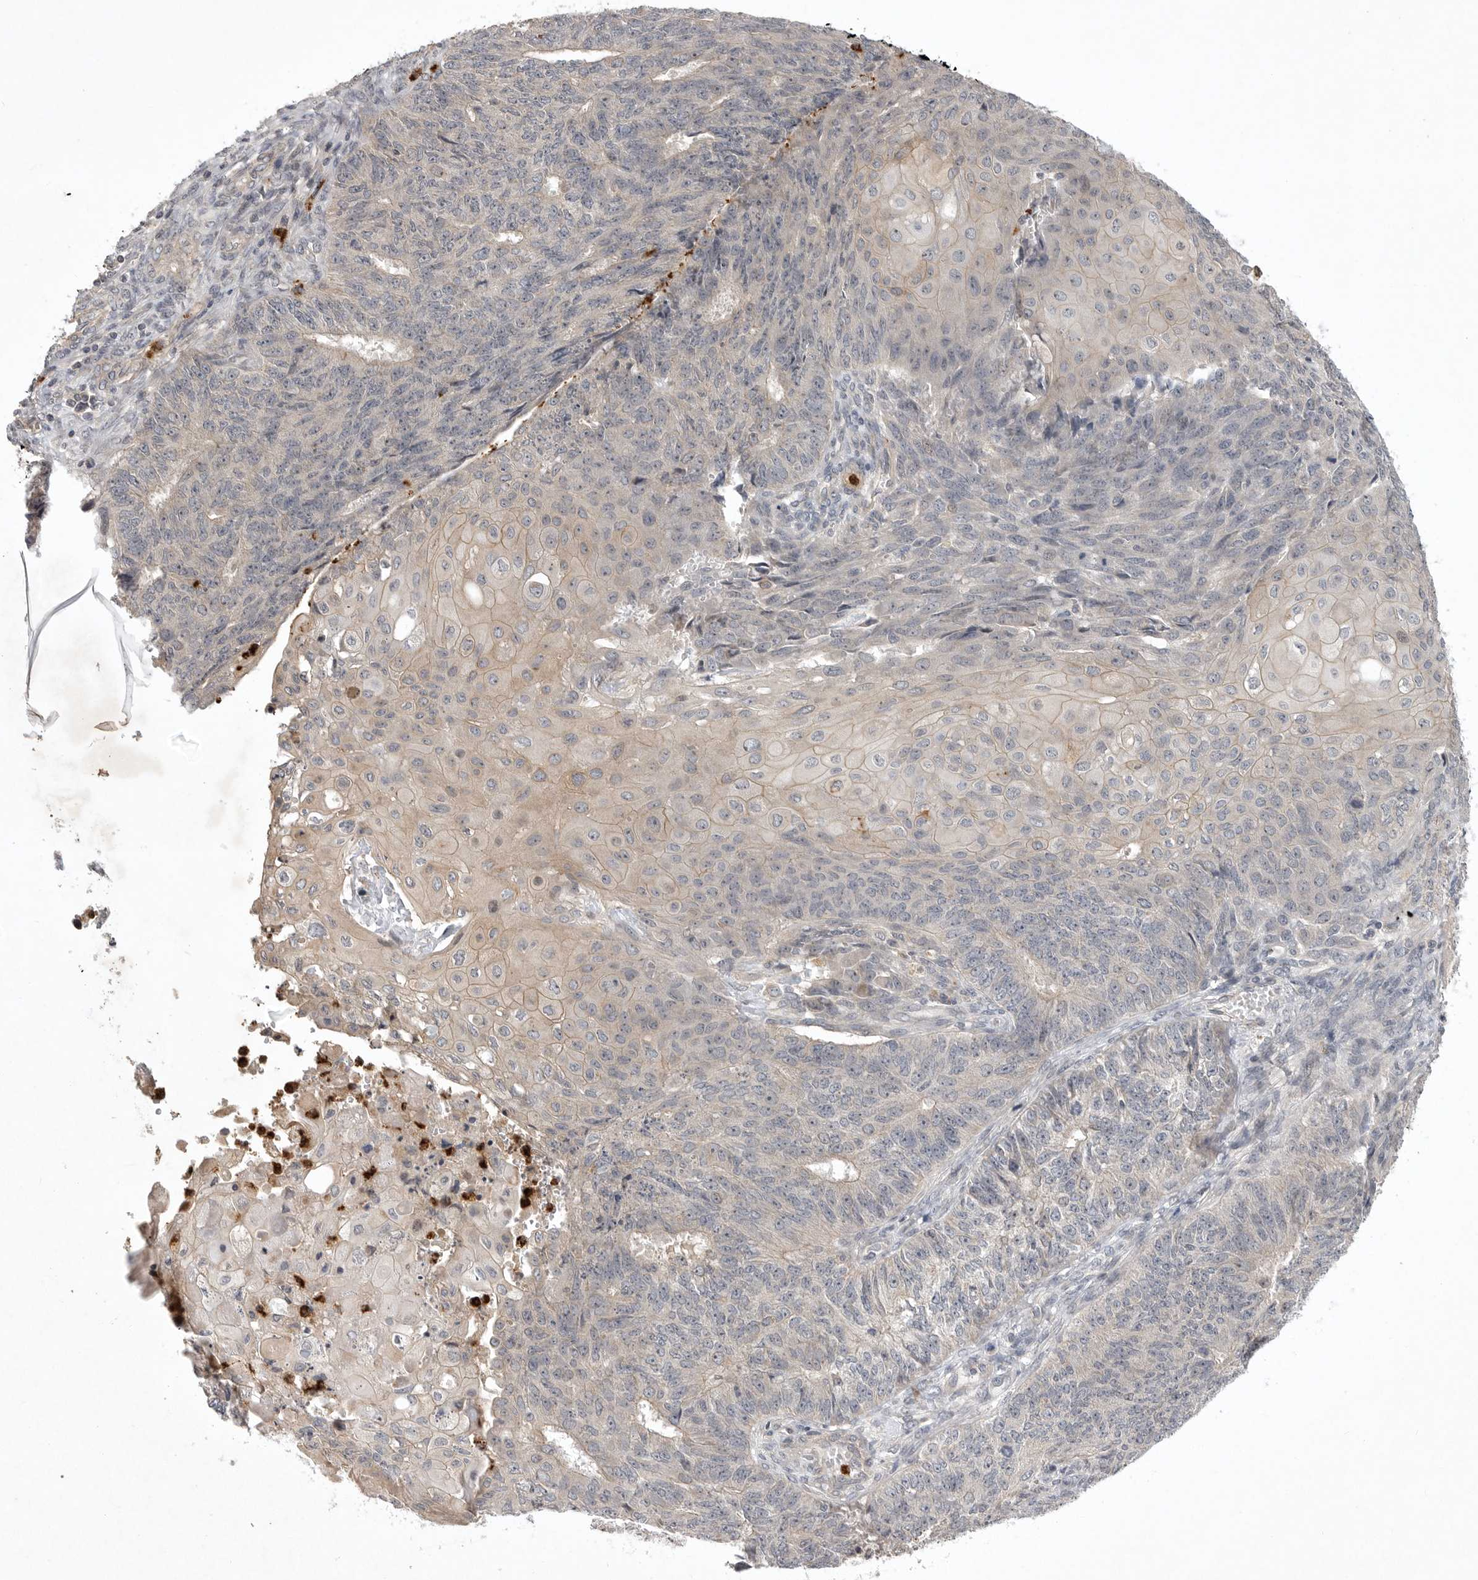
{"staining": {"intensity": "weak", "quantity": "<25%", "location": "cytoplasmic/membranous"}, "tissue": "endometrial cancer", "cell_type": "Tumor cells", "image_type": "cancer", "snomed": [{"axis": "morphology", "description": "Adenocarcinoma, NOS"}, {"axis": "topography", "description": "Endometrium"}], "caption": "Micrograph shows no protein expression in tumor cells of endometrial cancer (adenocarcinoma) tissue.", "gene": "UBE3D", "patient": {"sex": "female", "age": 32}}